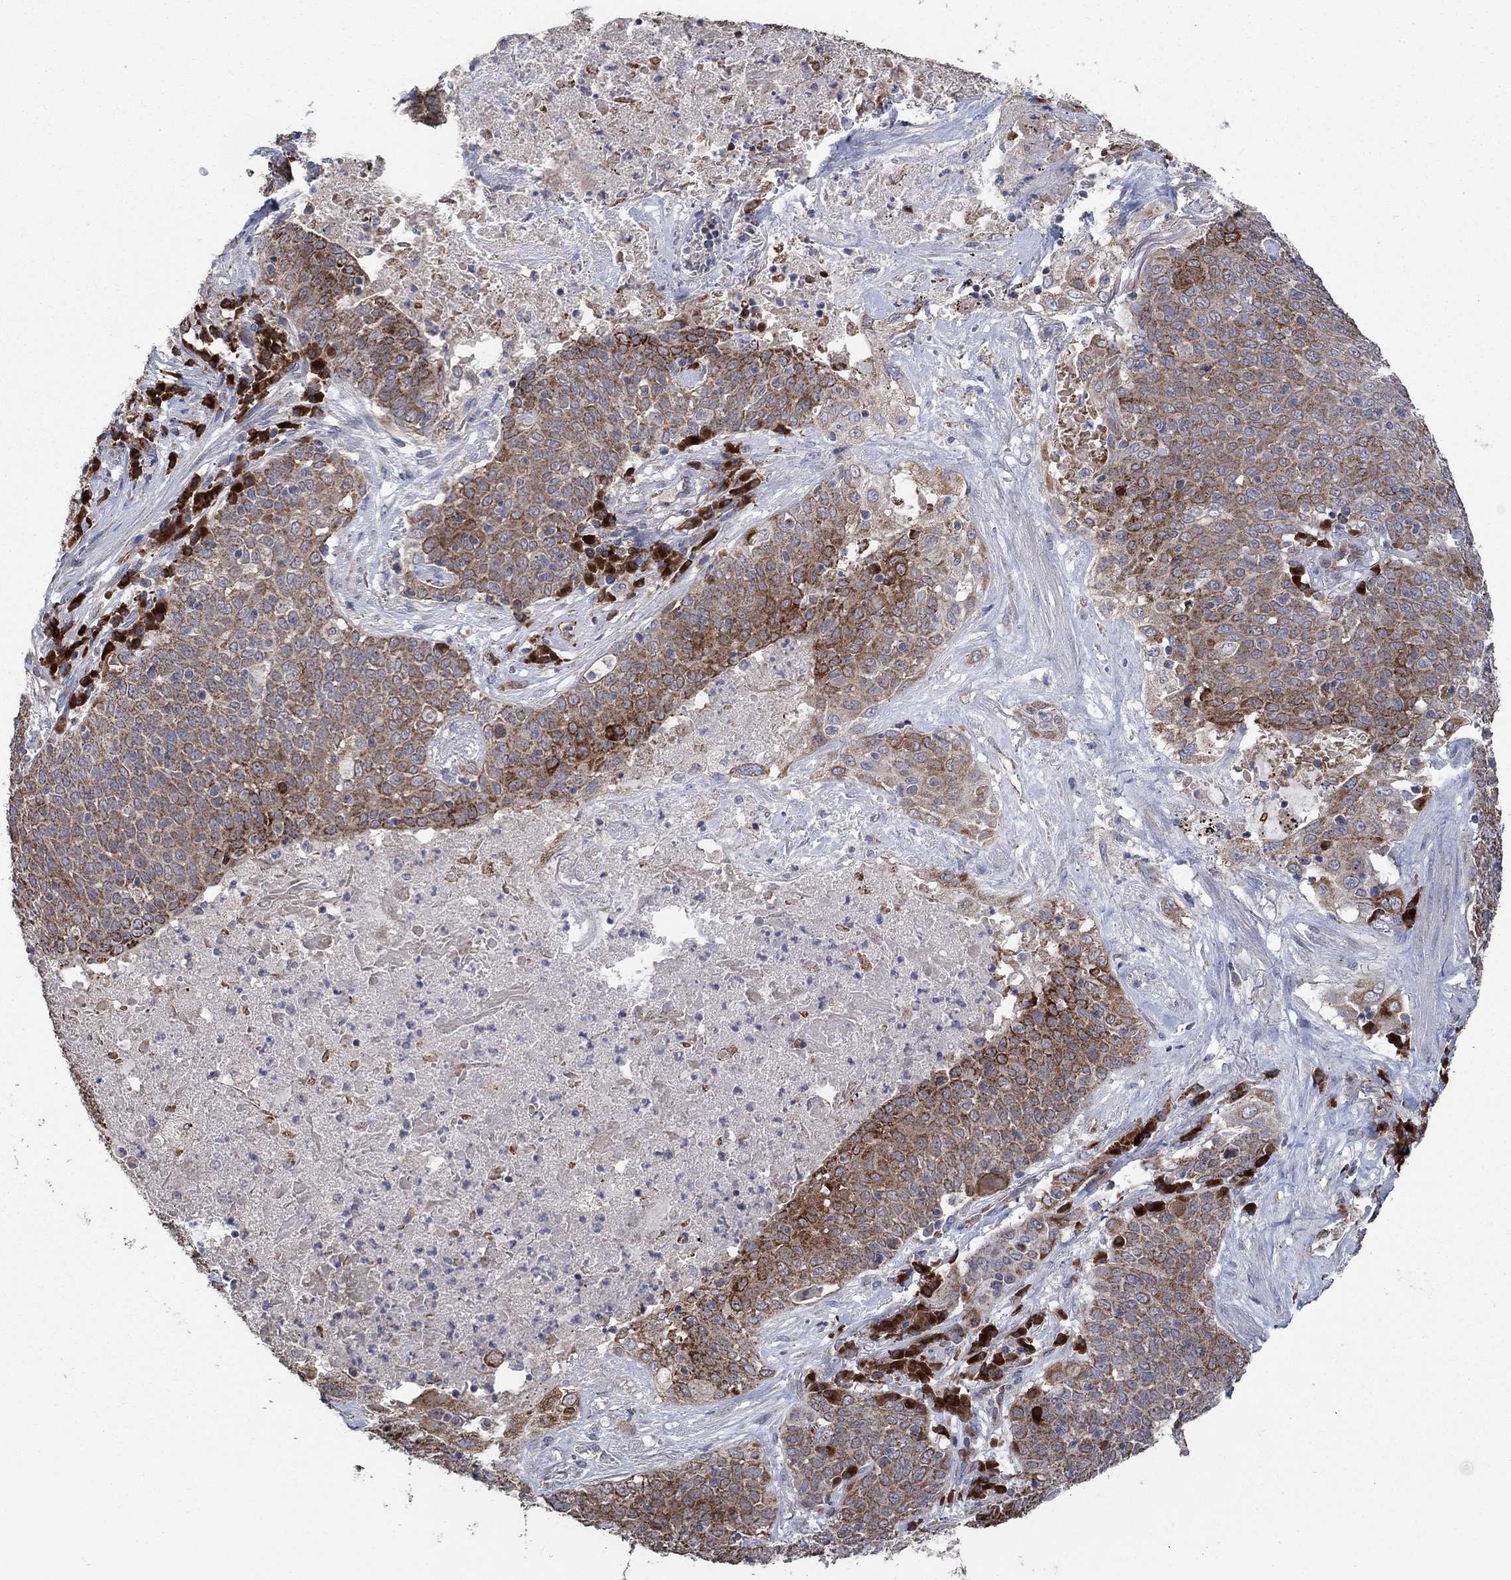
{"staining": {"intensity": "strong", "quantity": "25%-75%", "location": "cytoplasmic/membranous"}, "tissue": "lung cancer", "cell_type": "Tumor cells", "image_type": "cancer", "snomed": [{"axis": "morphology", "description": "Squamous cell carcinoma, NOS"}, {"axis": "topography", "description": "Lung"}], "caption": "Tumor cells demonstrate strong cytoplasmic/membranous staining in approximately 25%-75% of cells in lung cancer (squamous cell carcinoma).", "gene": "HID1", "patient": {"sex": "male", "age": 82}}